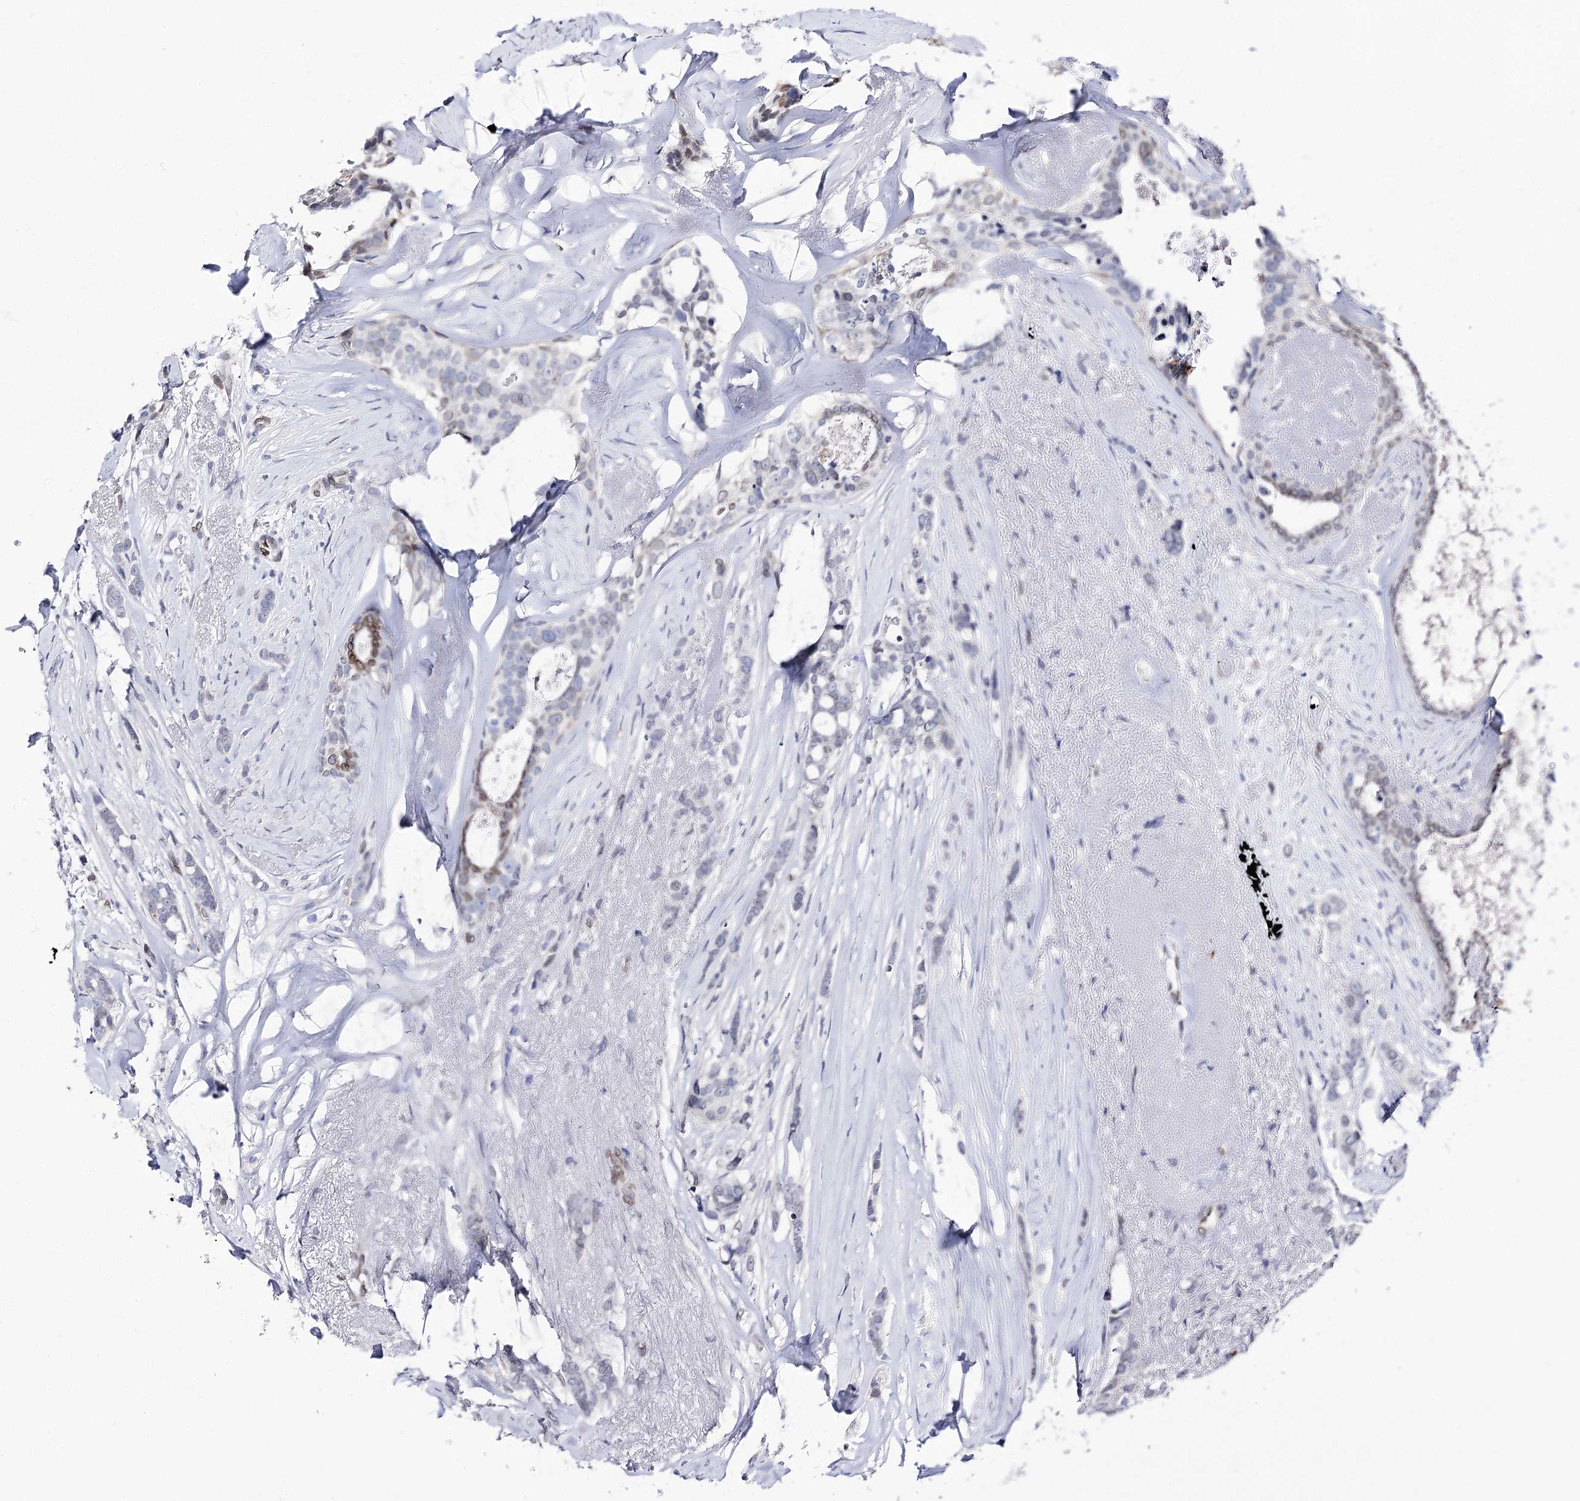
{"staining": {"intensity": "negative", "quantity": "none", "location": "none"}, "tissue": "breast cancer", "cell_type": "Tumor cells", "image_type": "cancer", "snomed": [{"axis": "morphology", "description": "Lobular carcinoma"}, {"axis": "topography", "description": "Breast"}], "caption": "Micrograph shows no protein positivity in tumor cells of breast cancer tissue.", "gene": "TMEM201", "patient": {"sex": "female", "age": 51}}